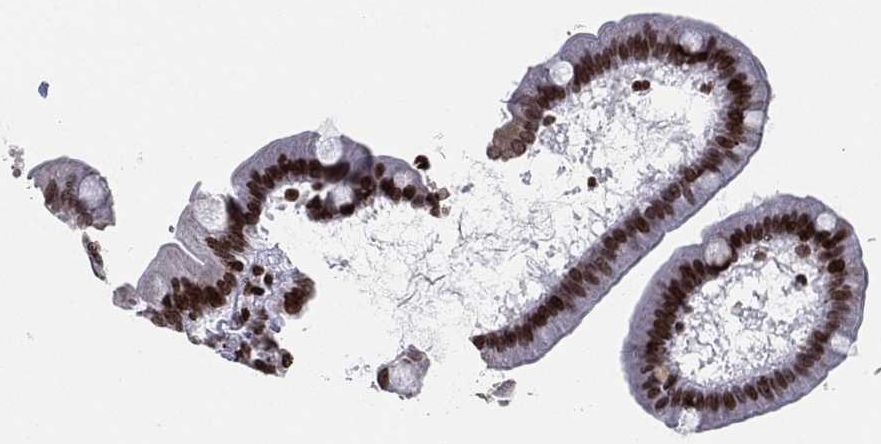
{"staining": {"intensity": "moderate", "quantity": ">75%", "location": "nuclear"}, "tissue": "duodenum", "cell_type": "Glandular cells", "image_type": "normal", "snomed": [{"axis": "morphology", "description": "Normal tissue, NOS"}, {"axis": "topography", "description": "Duodenum"}], "caption": "The photomicrograph demonstrates a brown stain indicating the presence of a protein in the nuclear of glandular cells in duodenum.", "gene": "MFSD14A", "patient": {"sex": "male", "age": 59}}